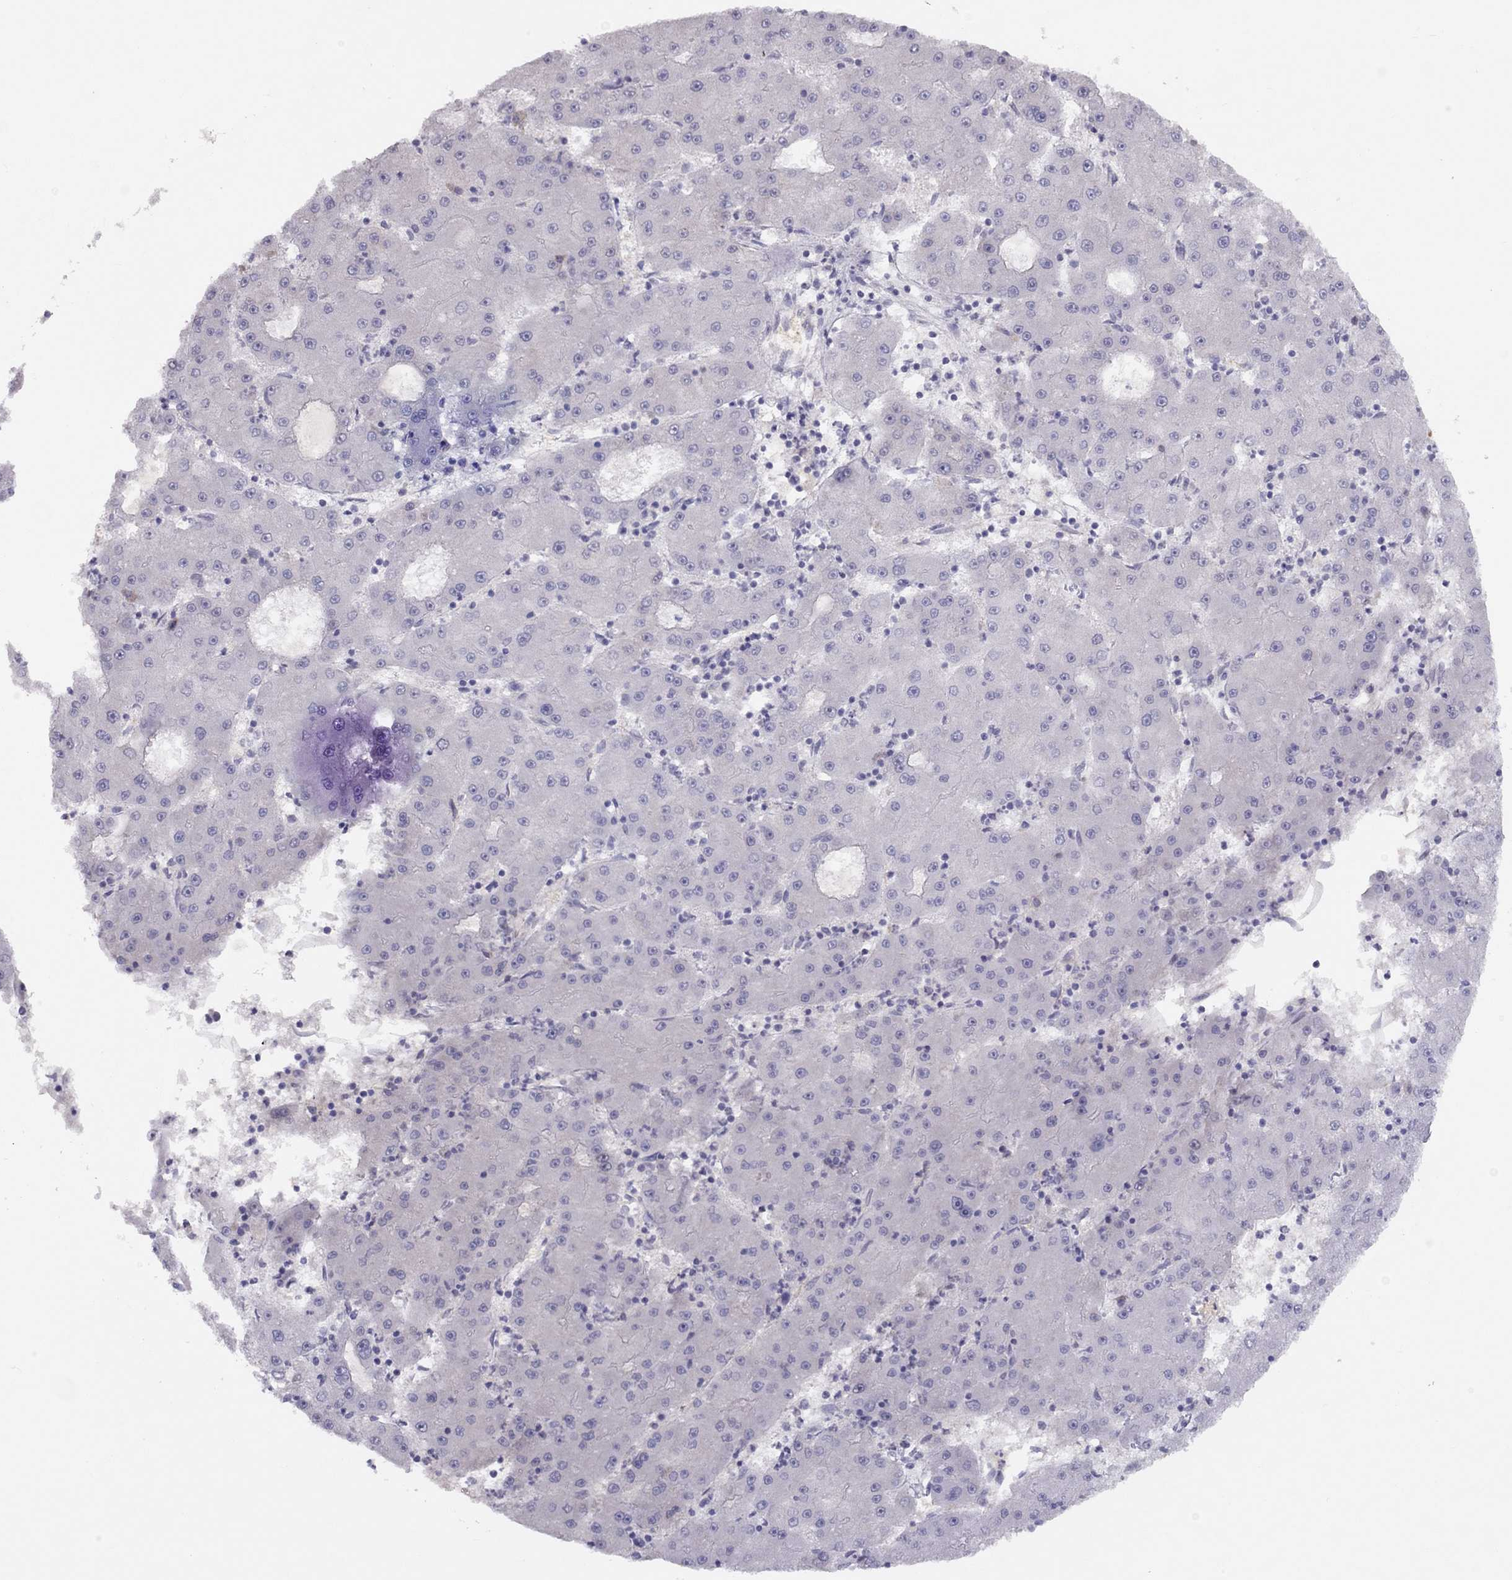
{"staining": {"intensity": "negative", "quantity": "none", "location": "none"}, "tissue": "liver cancer", "cell_type": "Tumor cells", "image_type": "cancer", "snomed": [{"axis": "morphology", "description": "Carcinoma, Hepatocellular, NOS"}, {"axis": "topography", "description": "Liver"}], "caption": "A photomicrograph of hepatocellular carcinoma (liver) stained for a protein demonstrates no brown staining in tumor cells.", "gene": "RHD", "patient": {"sex": "male", "age": 73}}